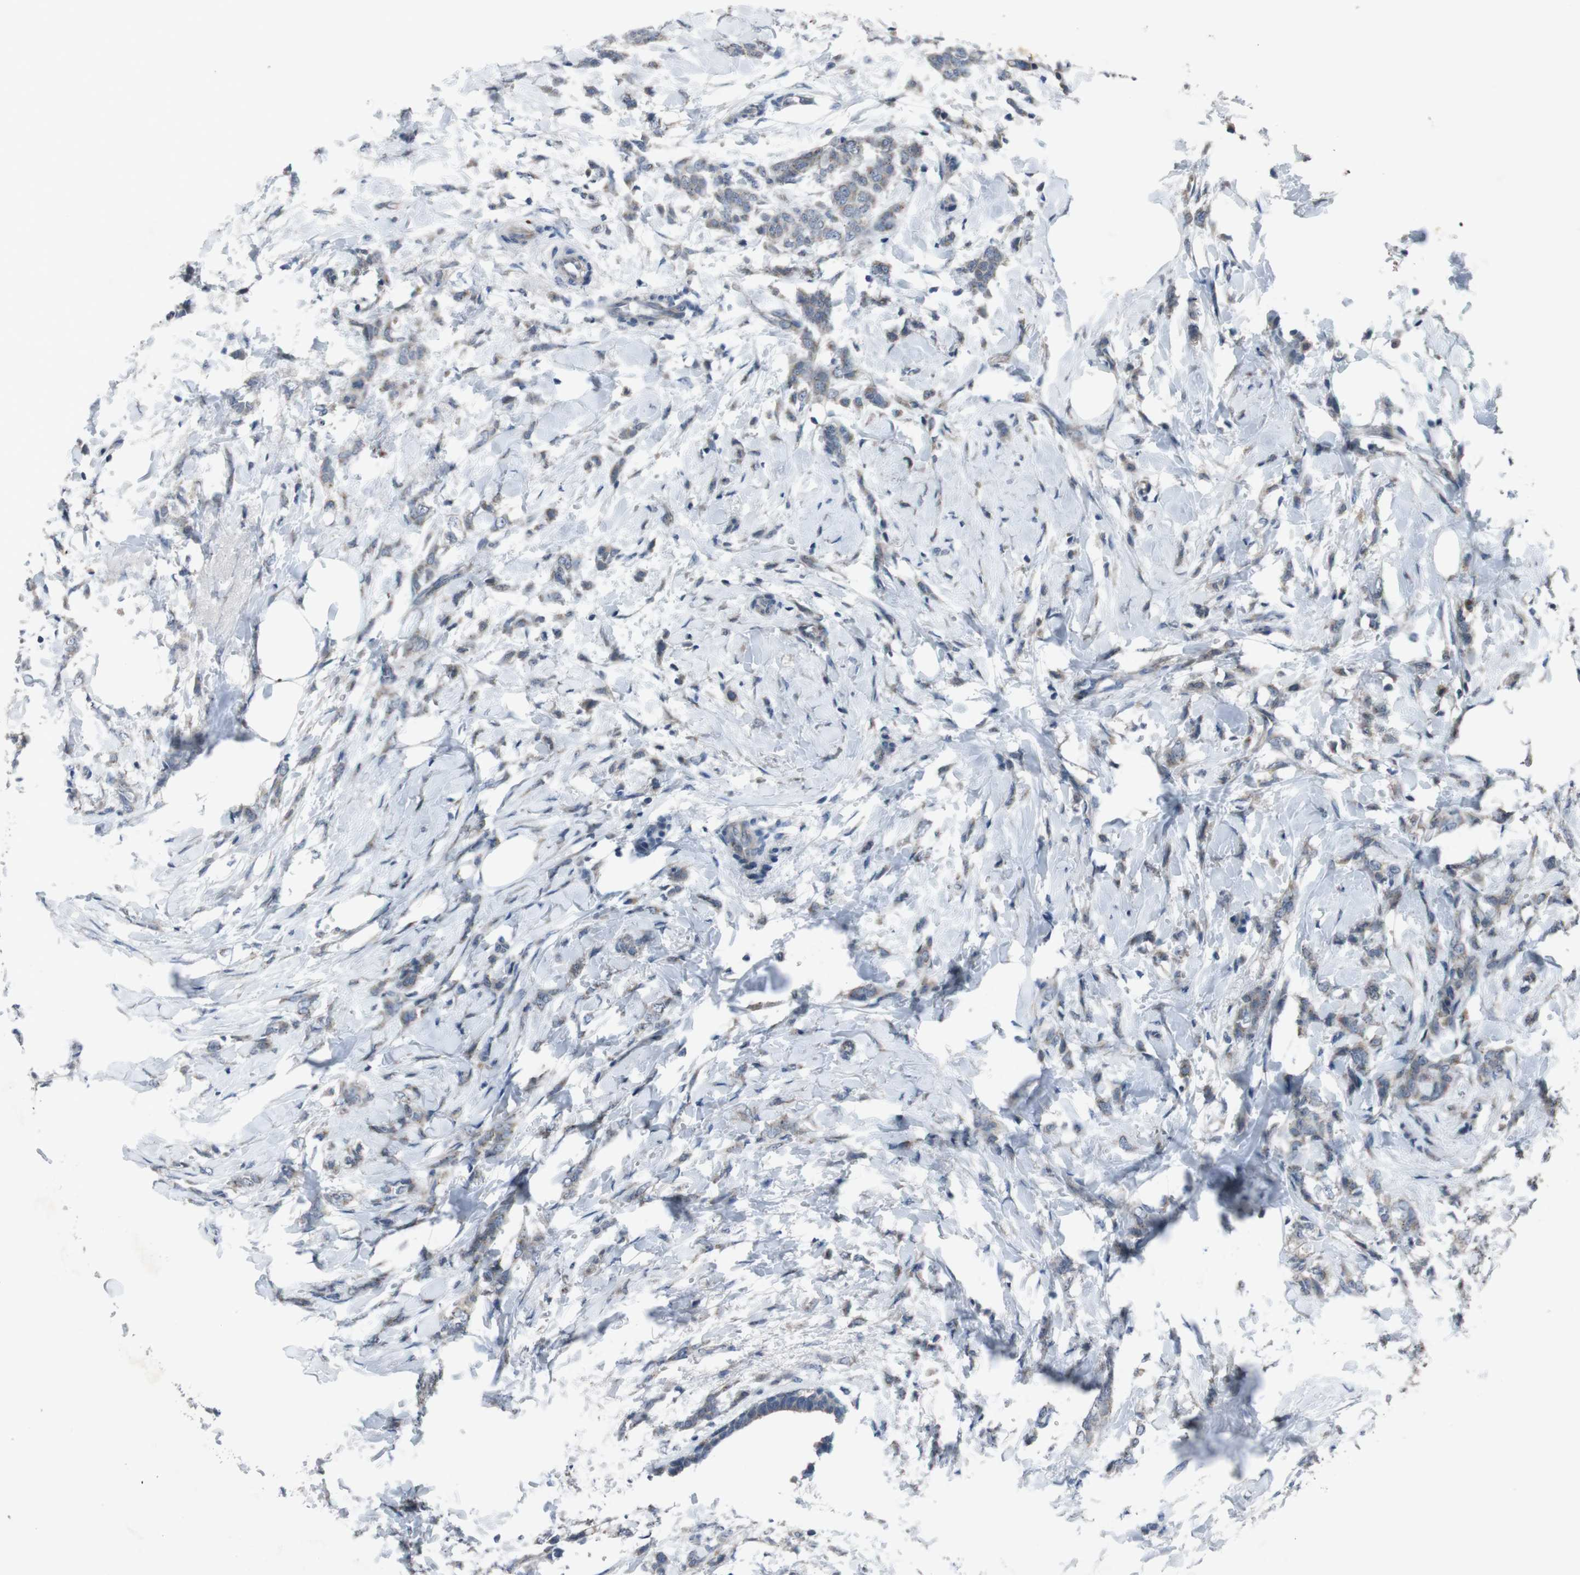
{"staining": {"intensity": "weak", "quantity": ">75%", "location": "cytoplasmic/membranous"}, "tissue": "breast cancer", "cell_type": "Tumor cells", "image_type": "cancer", "snomed": [{"axis": "morphology", "description": "Lobular carcinoma, in situ"}, {"axis": "morphology", "description": "Lobular carcinoma"}, {"axis": "topography", "description": "Breast"}], "caption": "High-magnification brightfield microscopy of breast lobular carcinoma in situ stained with DAB (brown) and counterstained with hematoxylin (blue). tumor cells exhibit weak cytoplasmic/membranous staining is present in about>75% of cells.", "gene": "EFNA5", "patient": {"sex": "female", "age": 41}}